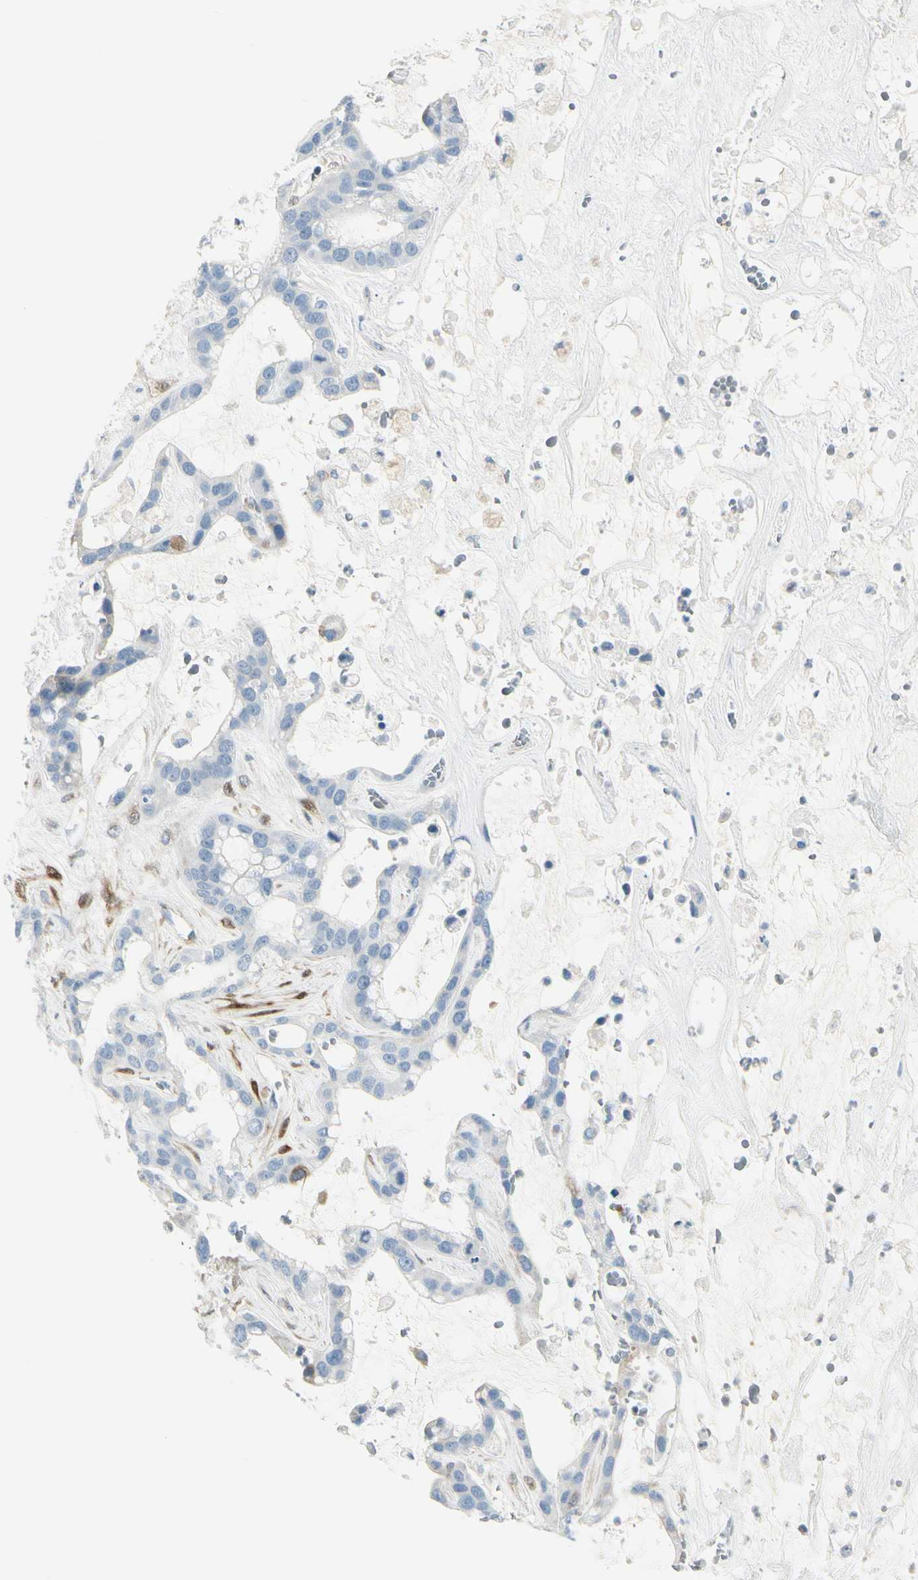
{"staining": {"intensity": "negative", "quantity": "none", "location": "none"}, "tissue": "liver cancer", "cell_type": "Tumor cells", "image_type": "cancer", "snomed": [{"axis": "morphology", "description": "Cholangiocarcinoma"}, {"axis": "topography", "description": "Liver"}], "caption": "An IHC histopathology image of cholangiocarcinoma (liver) is shown. There is no staining in tumor cells of cholangiocarcinoma (liver).", "gene": "TRAF1", "patient": {"sex": "female", "age": 65}}